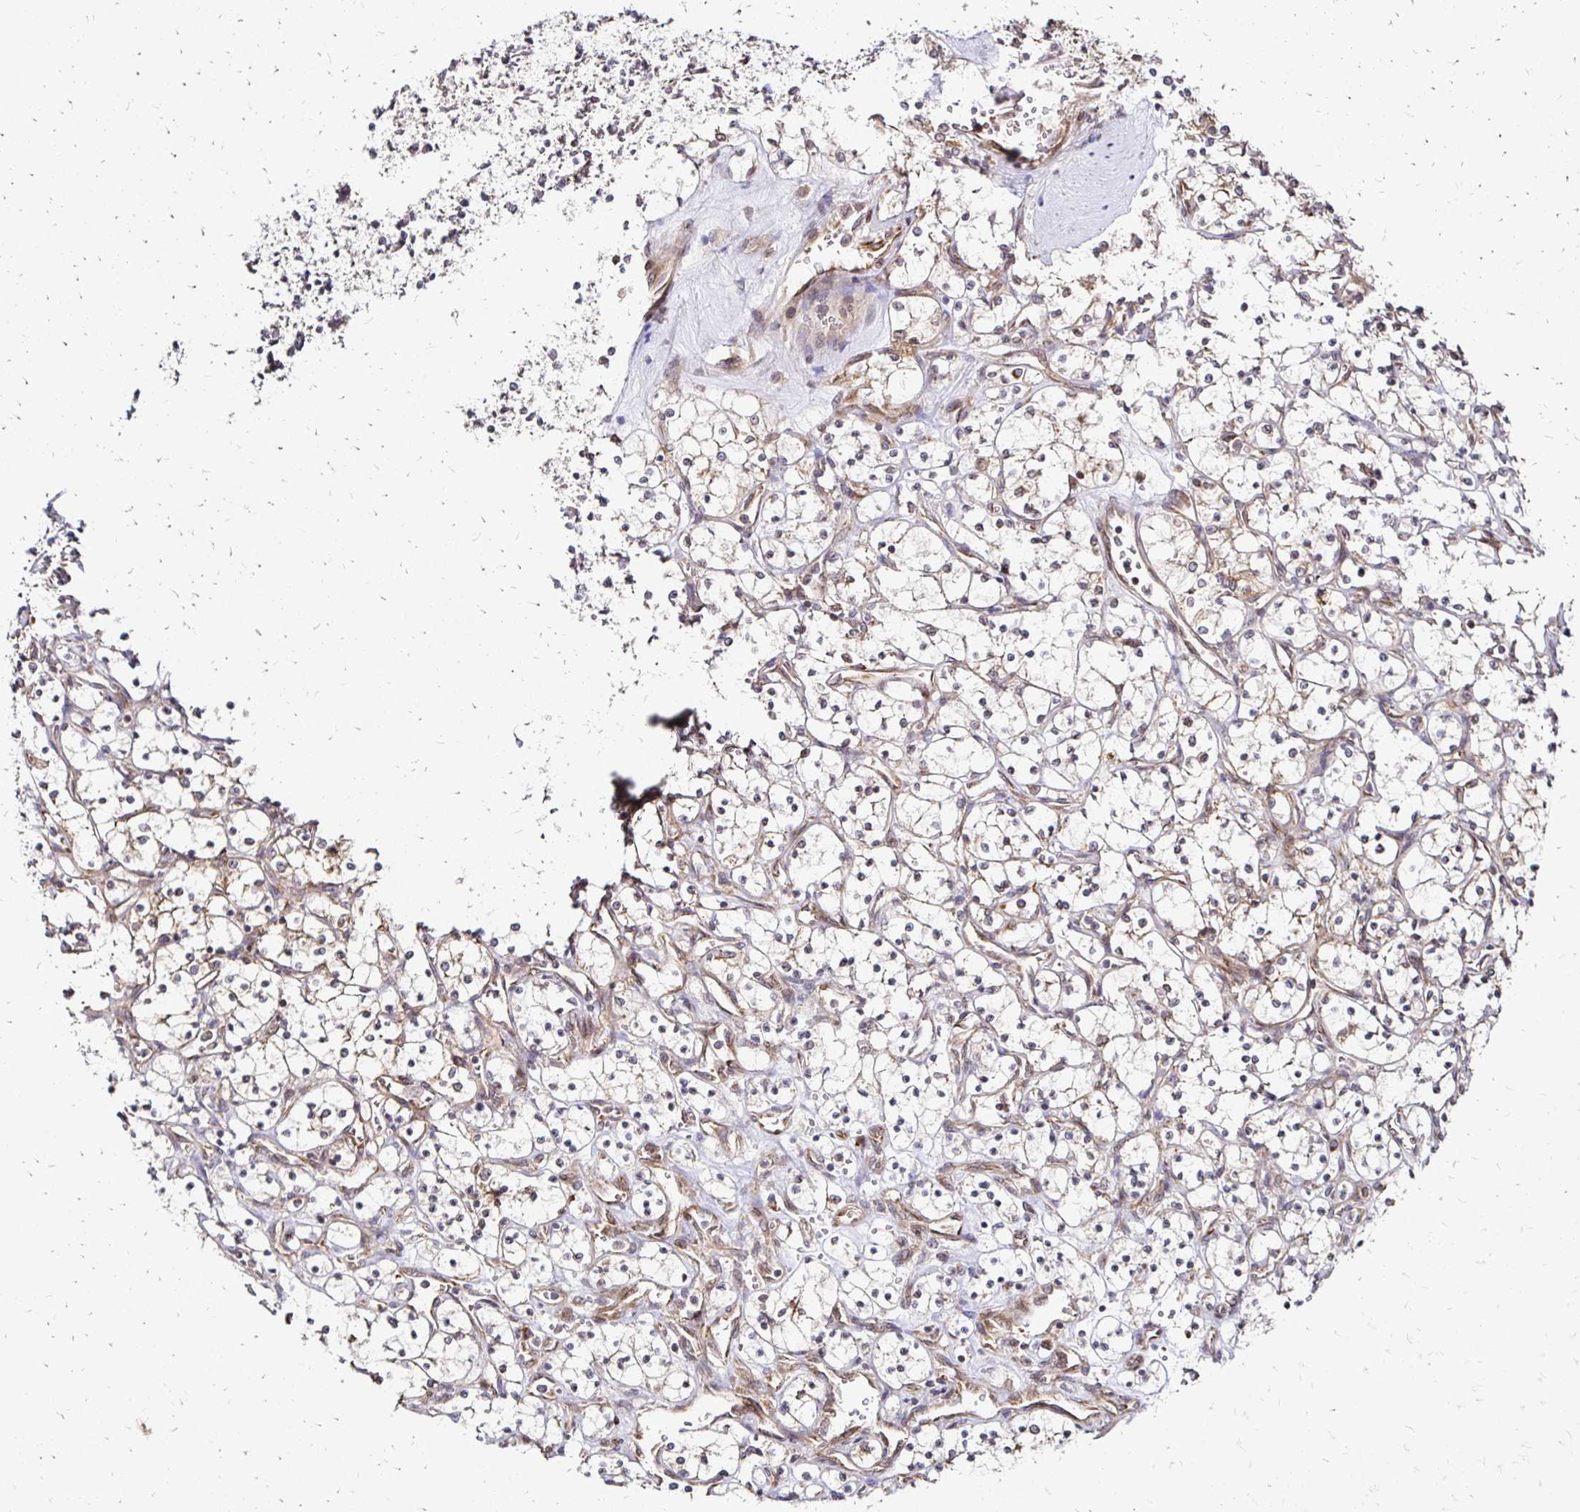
{"staining": {"intensity": "negative", "quantity": "none", "location": "none"}, "tissue": "renal cancer", "cell_type": "Tumor cells", "image_type": "cancer", "snomed": [{"axis": "morphology", "description": "Adenocarcinoma, NOS"}, {"axis": "topography", "description": "Kidney"}], "caption": "This is an immunohistochemistry micrograph of human renal cancer (adenocarcinoma). There is no expression in tumor cells.", "gene": "ZW10", "patient": {"sex": "female", "age": 69}}